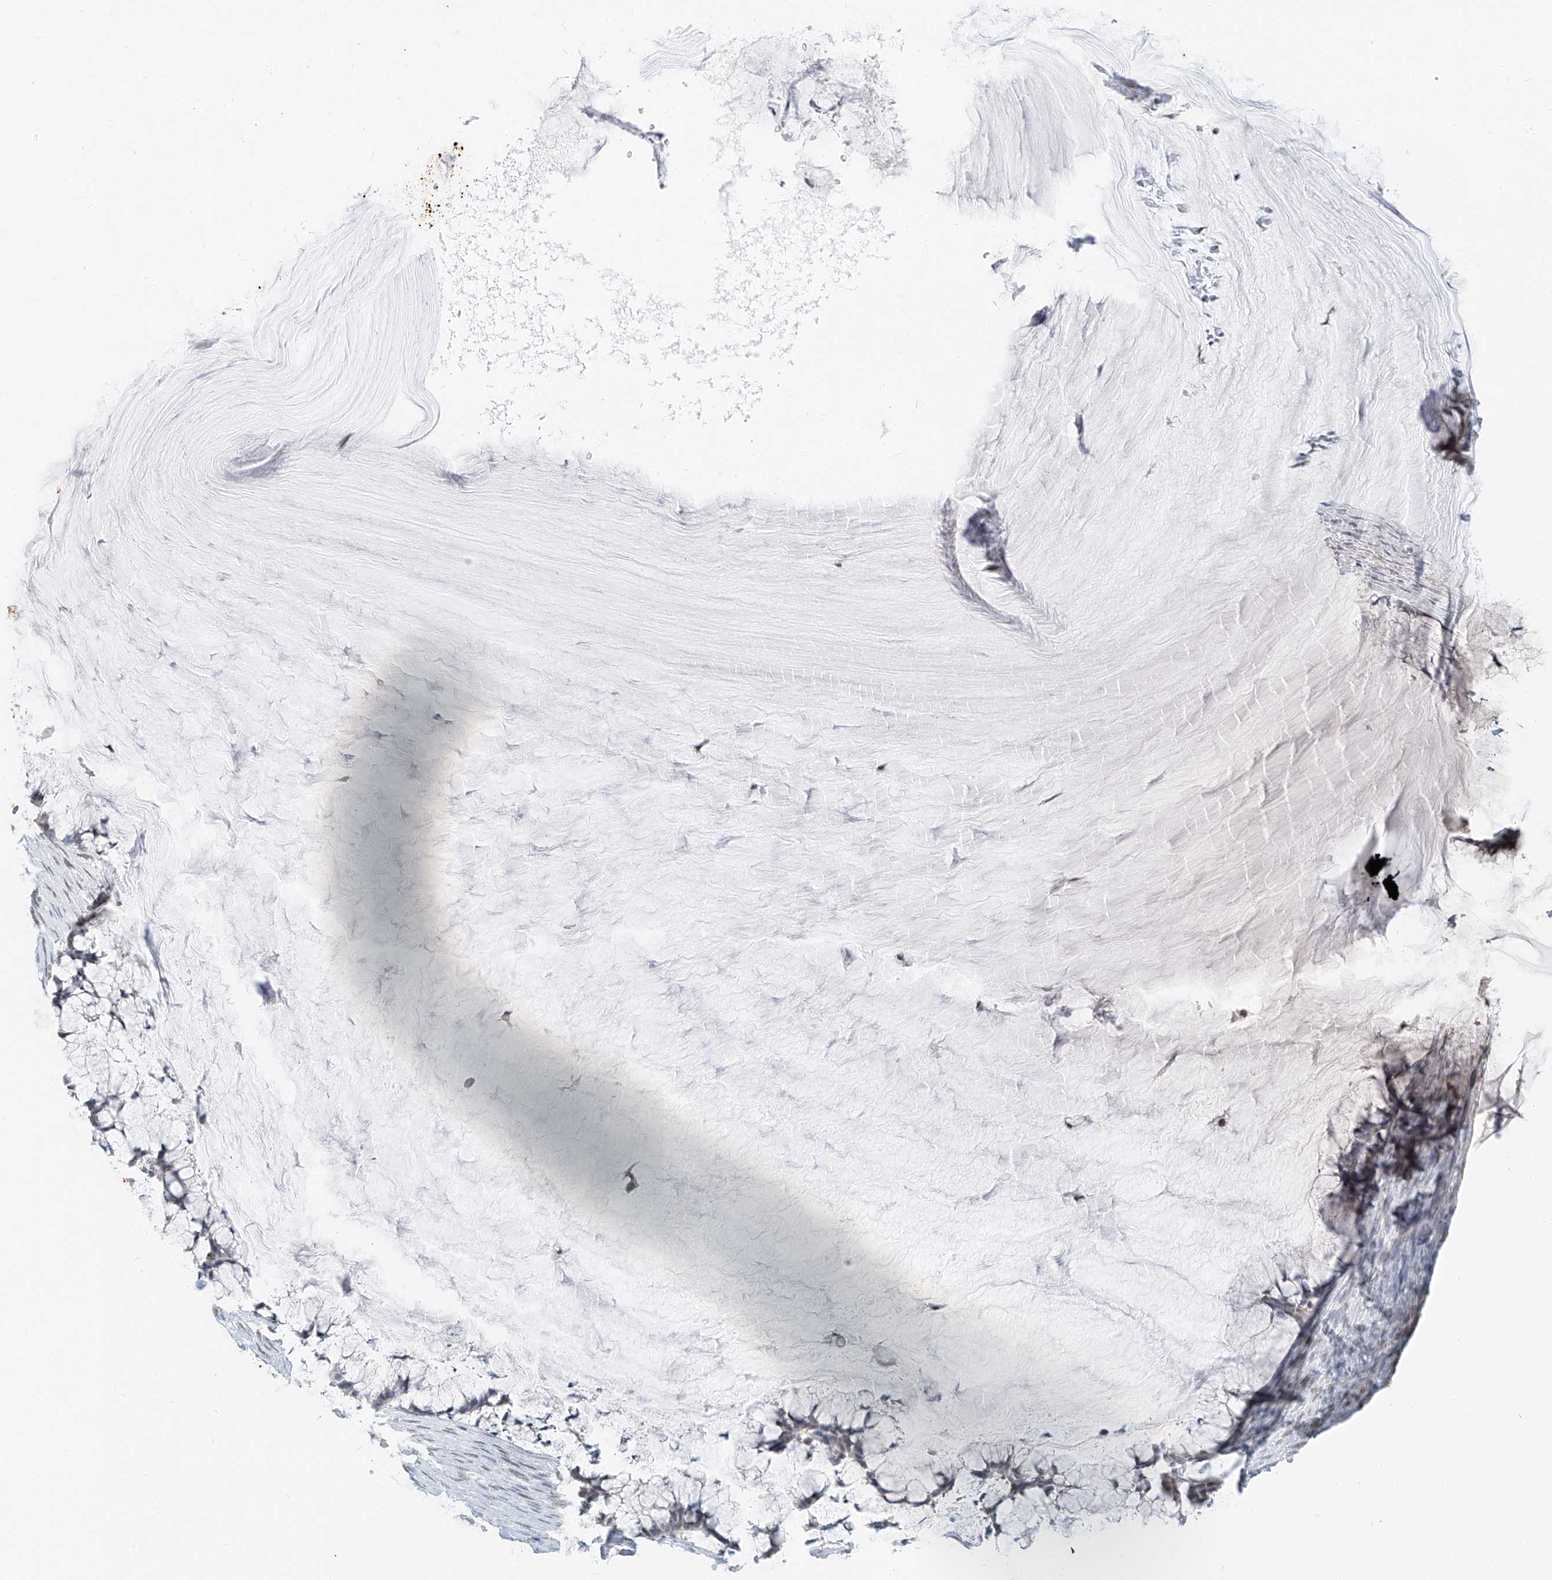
{"staining": {"intensity": "negative", "quantity": "none", "location": "none"}, "tissue": "ovarian cancer", "cell_type": "Tumor cells", "image_type": "cancer", "snomed": [{"axis": "morphology", "description": "Cystadenocarcinoma, mucinous, NOS"}, {"axis": "topography", "description": "Ovary"}], "caption": "IHC image of neoplastic tissue: human ovarian mucinous cystadenocarcinoma stained with DAB shows no significant protein staining in tumor cells.", "gene": "PGC", "patient": {"sex": "female", "age": 42}}